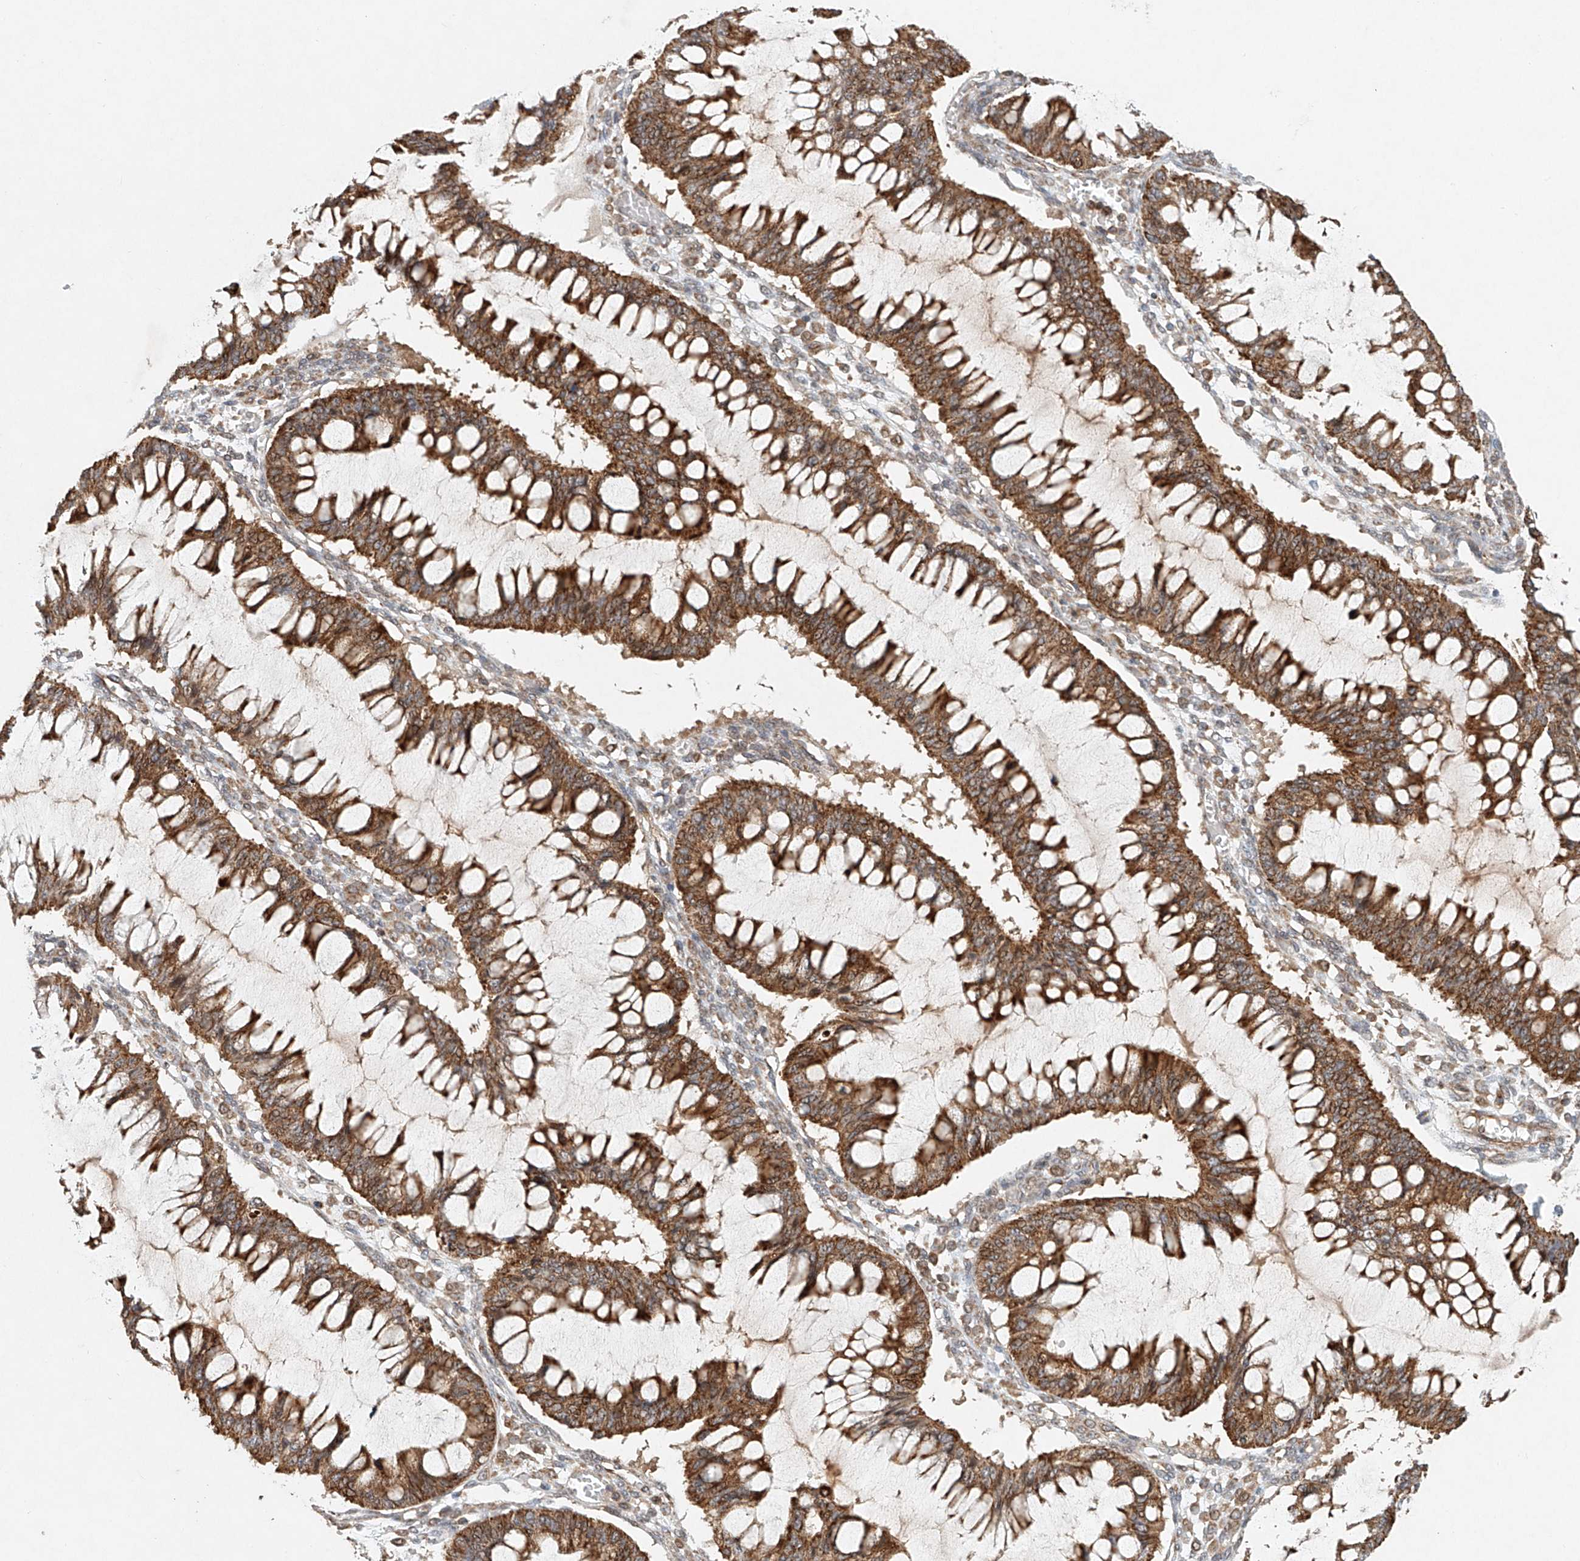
{"staining": {"intensity": "moderate", "quantity": ">75%", "location": "cytoplasmic/membranous"}, "tissue": "ovarian cancer", "cell_type": "Tumor cells", "image_type": "cancer", "snomed": [{"axis": "morphology", "description": "Cystadenocarcinoma, mucinous, NOS"}, {"axis": "topography", "description": "Ovary"}], "caption": "Protein staining of ovarian cancer tissue displays moderate cytoplasmic/membranous staining in about >75% of tumor cells.", "gene": "DCAF11", "patient": {"sex": "female", "age": 73}}